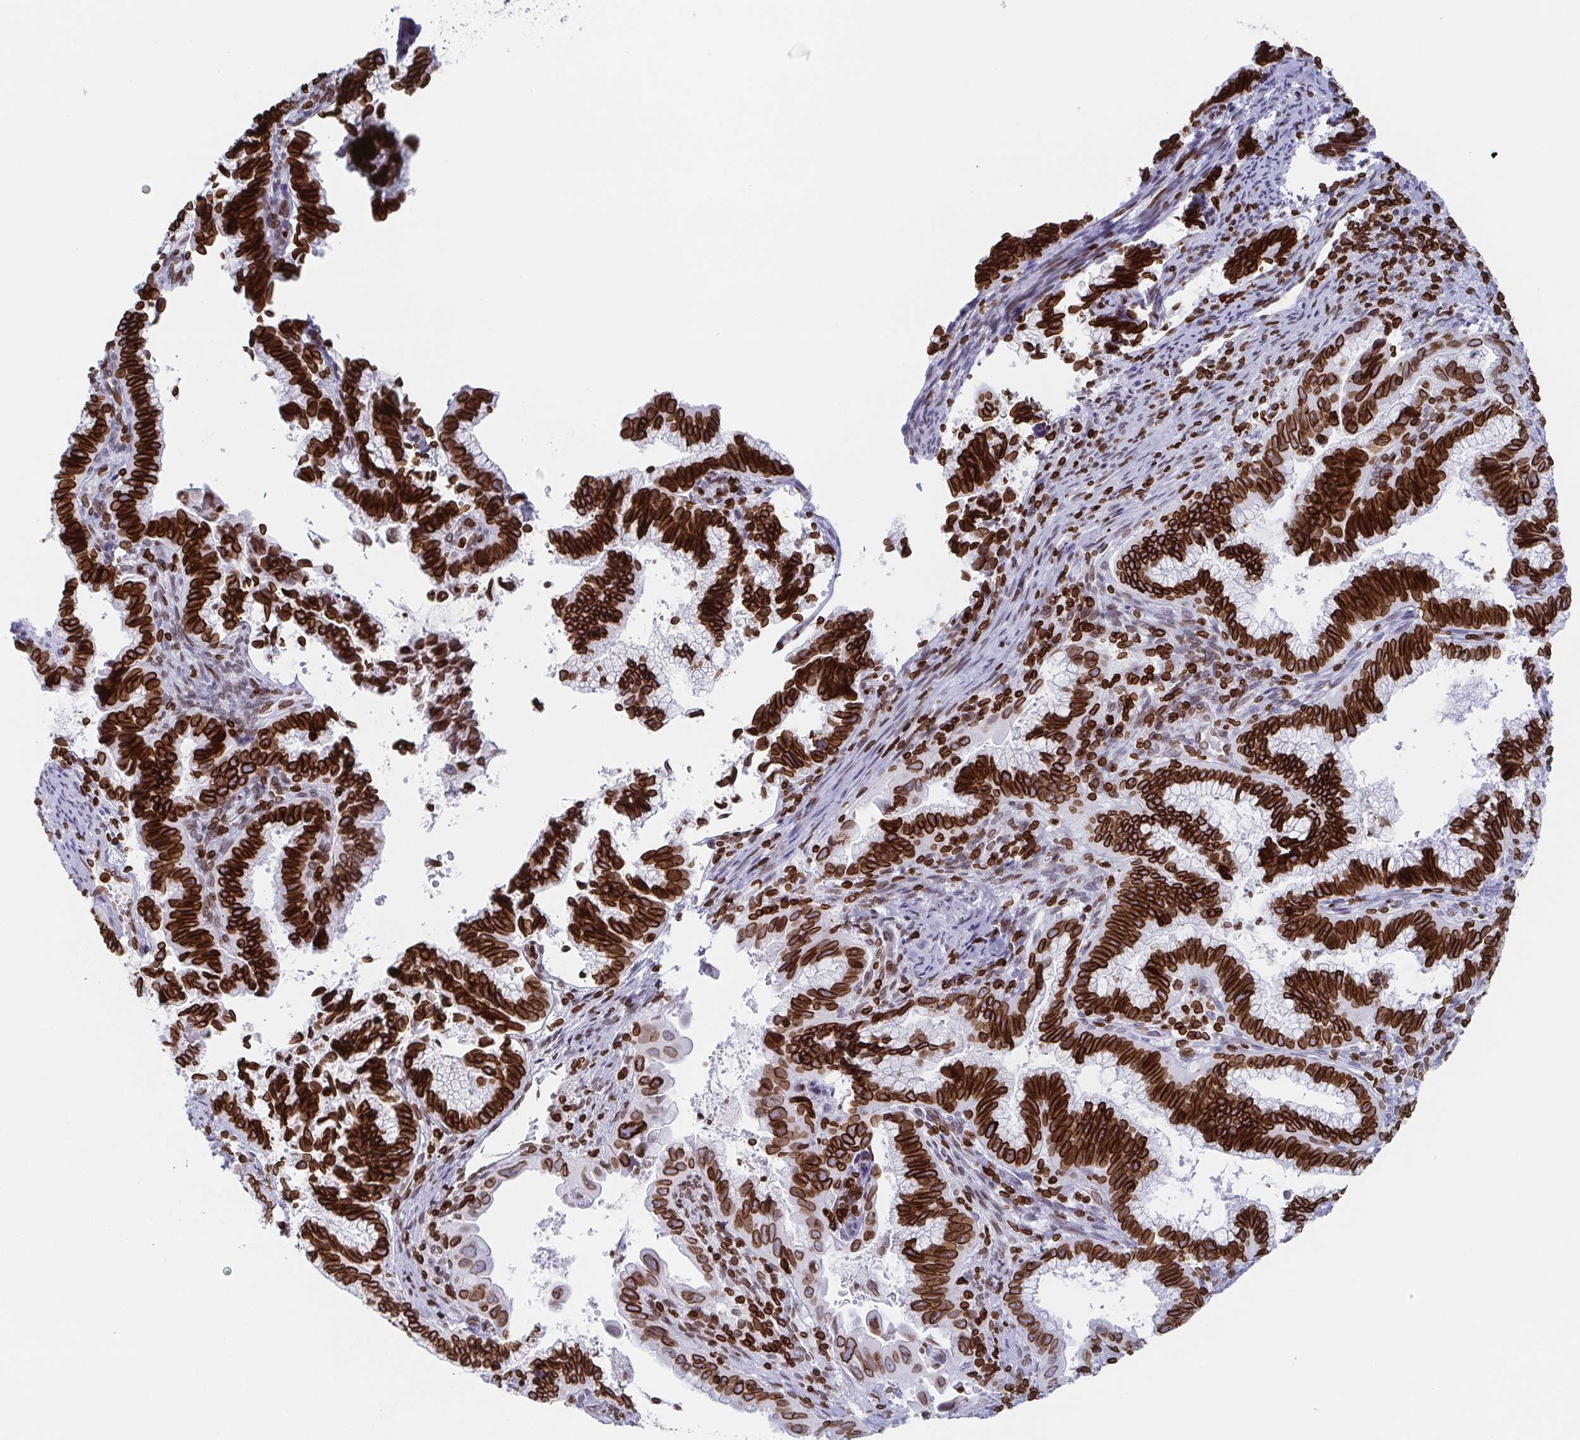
{"staining": {"intensity": "strong", "quantity": ">75%", "location": "cytoplasmic/membranous,nuclear"}, "tissue": "cervical cancer", "cell_type": "Tumor cells", "image_type": "cancer", "snomed": [{"axis": "morphology", "description": "Adenocarcinoma, NOS"}, {"axis": "topography", "description": "Cervix"}], "caption": "Cervical adenocarcinoma stained with a protein marker reveals strong staining in tumor cells.", "gene": "BTBD7", "patient": {"sex": "female", "age": 61}}